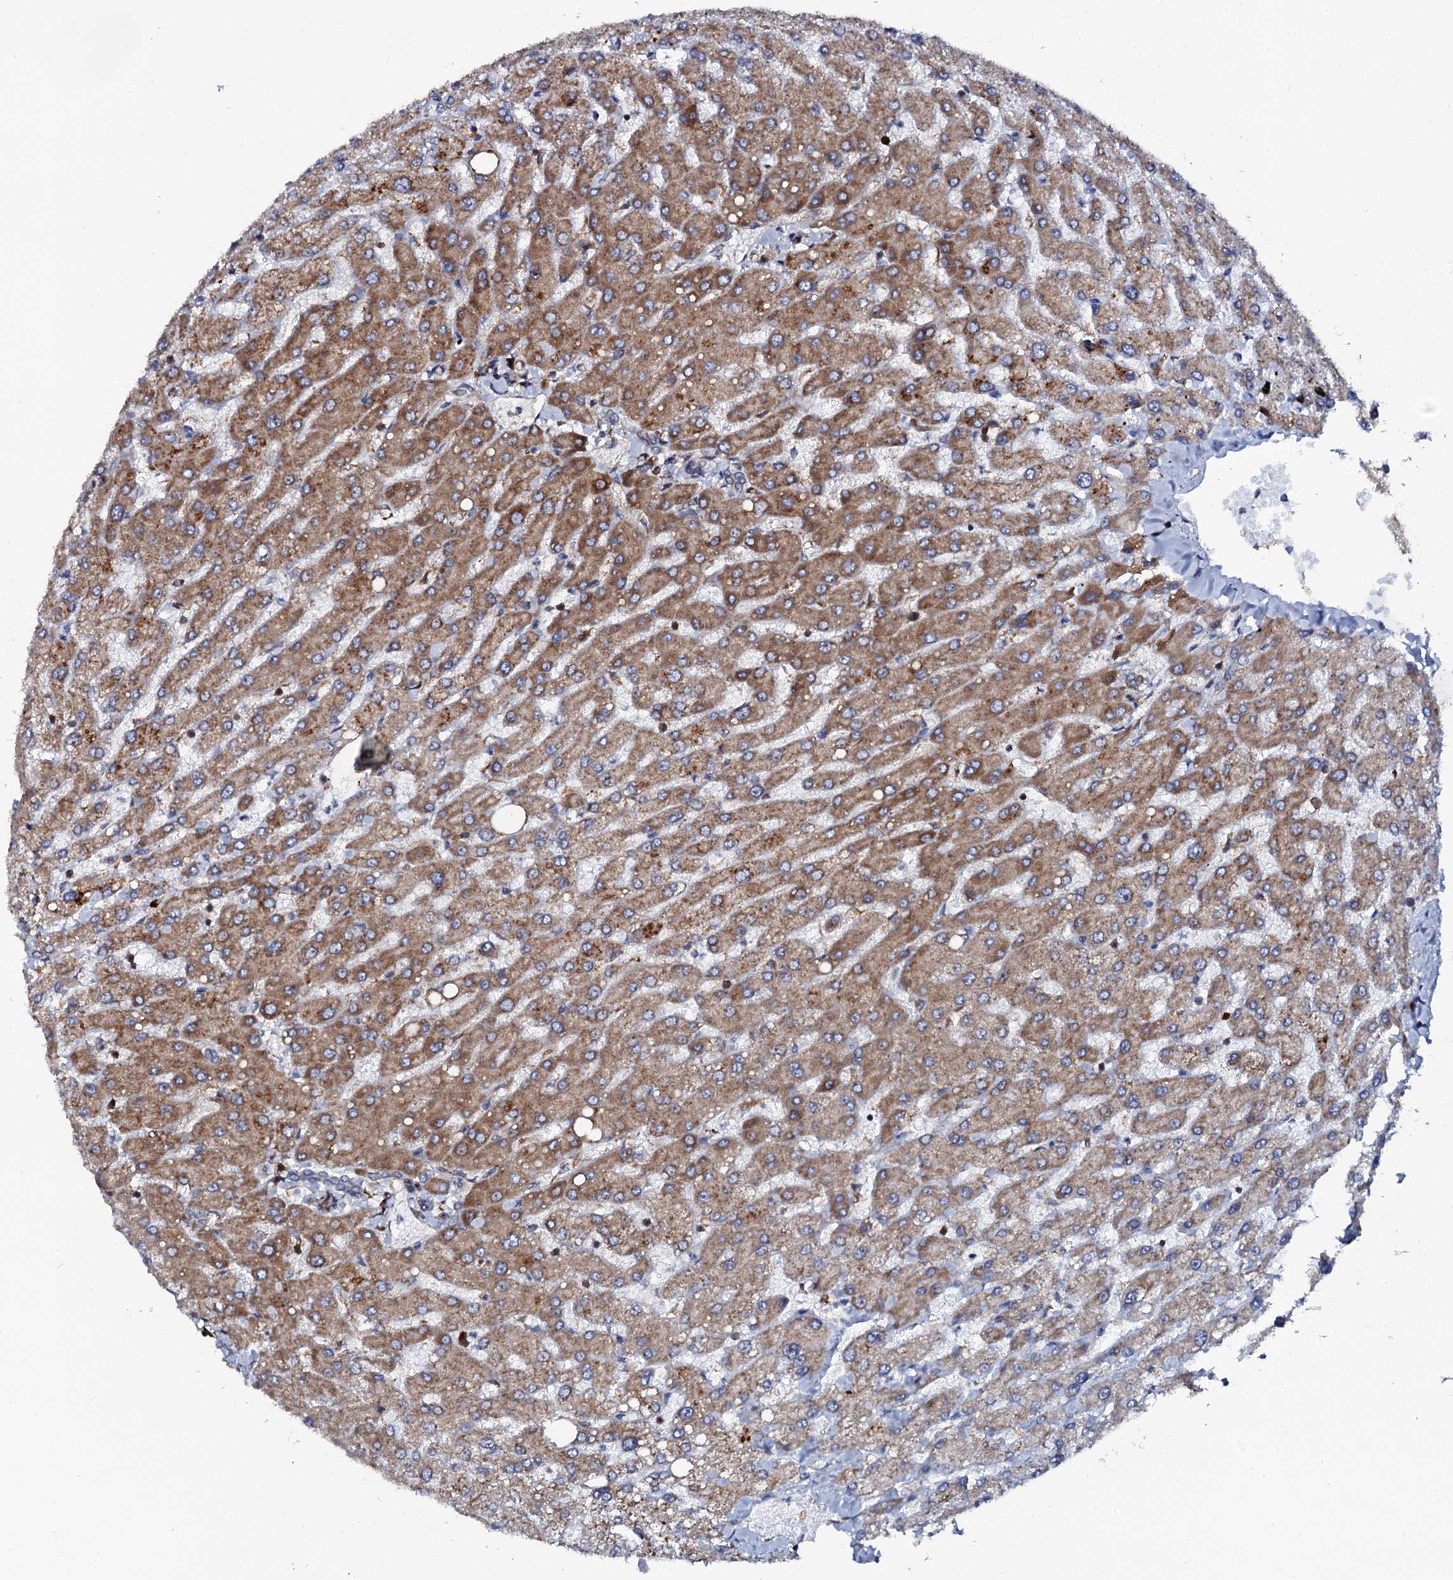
{"staining": {"intensity": "weak", "quantity": "25%-75%", "location": "cytoplasmic/membranous"}, "tissue": "liver", "cell_type": "Cholangiocytes", "image_type": "normal", "snomed": [{"axis": "morphology", "description": "Normal tissue, NOS"}, {"axis": "topography", "description": "Liver"}], "caption": "Immunohistochemistry micrograph of unremarkable human liver stained for a protein (brown), which displays low levels of weak cytoplasmic/membranous positivity in approximately 25%-75% of cholangiocytes.", "gene": "SPTY2D1", "patient": {"sex": "male", "age": 55}}